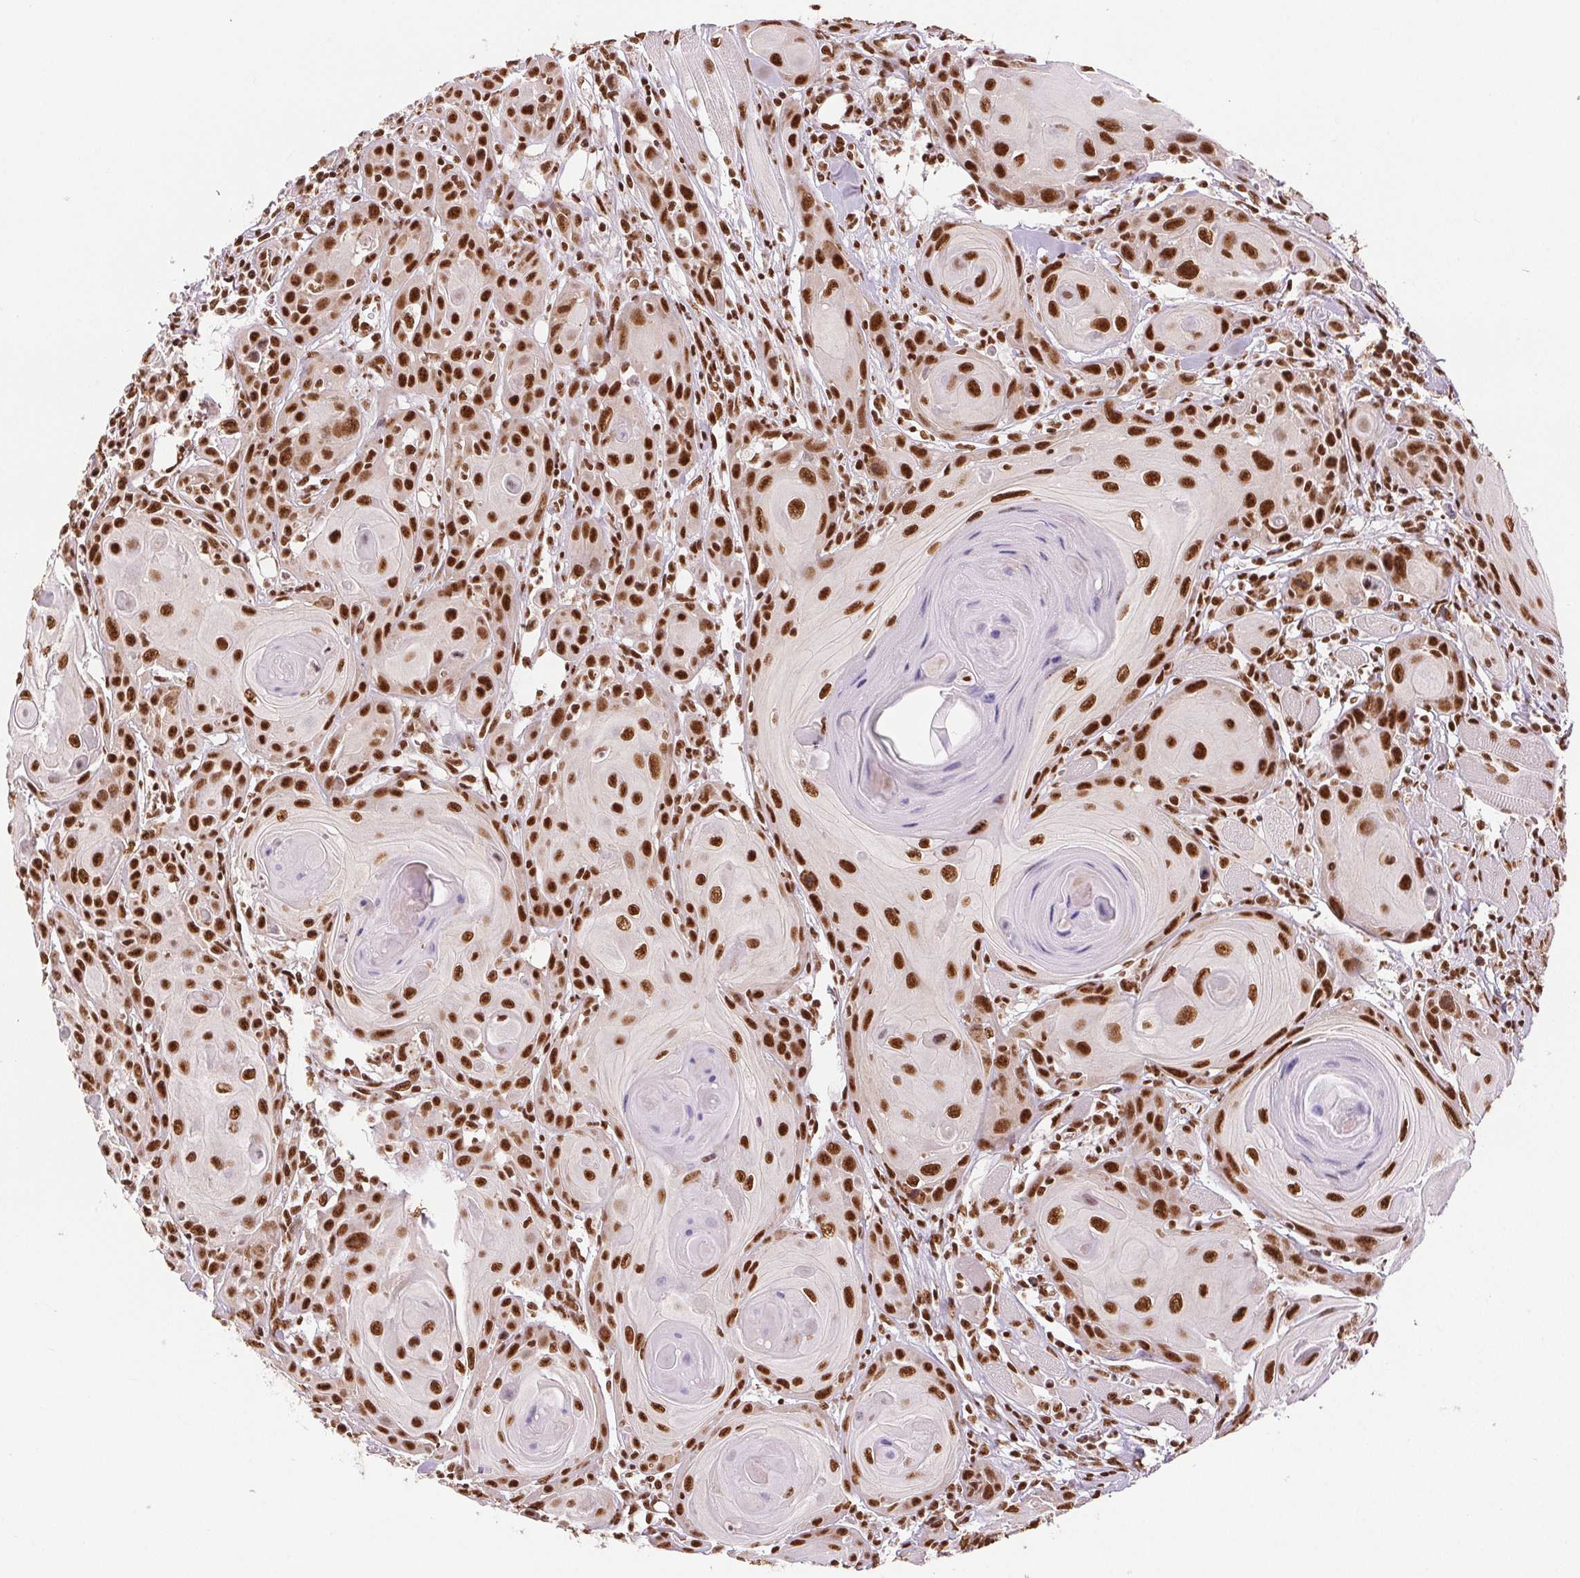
{"staining": {"intensity": "strong", "quantity": ">75%", "location": "nuclear"}, "tissue": "head and neck cancer", "cell_type": "Tumor cells", "image_type": "cancer", "snomed": [{"axis": "morphology", "description": "Squamous cell carcinoma, NOS"}, {"axis": "topography", "description": "Head-Neck"}], "caption": "Brown immunohistochemical staining in human head and neck squamous cell carcinoma displays strong nuclear staining in approximately >75% of tumor cells.", "gene": "IK", "patient": {"sex": "female", "age": 80}}